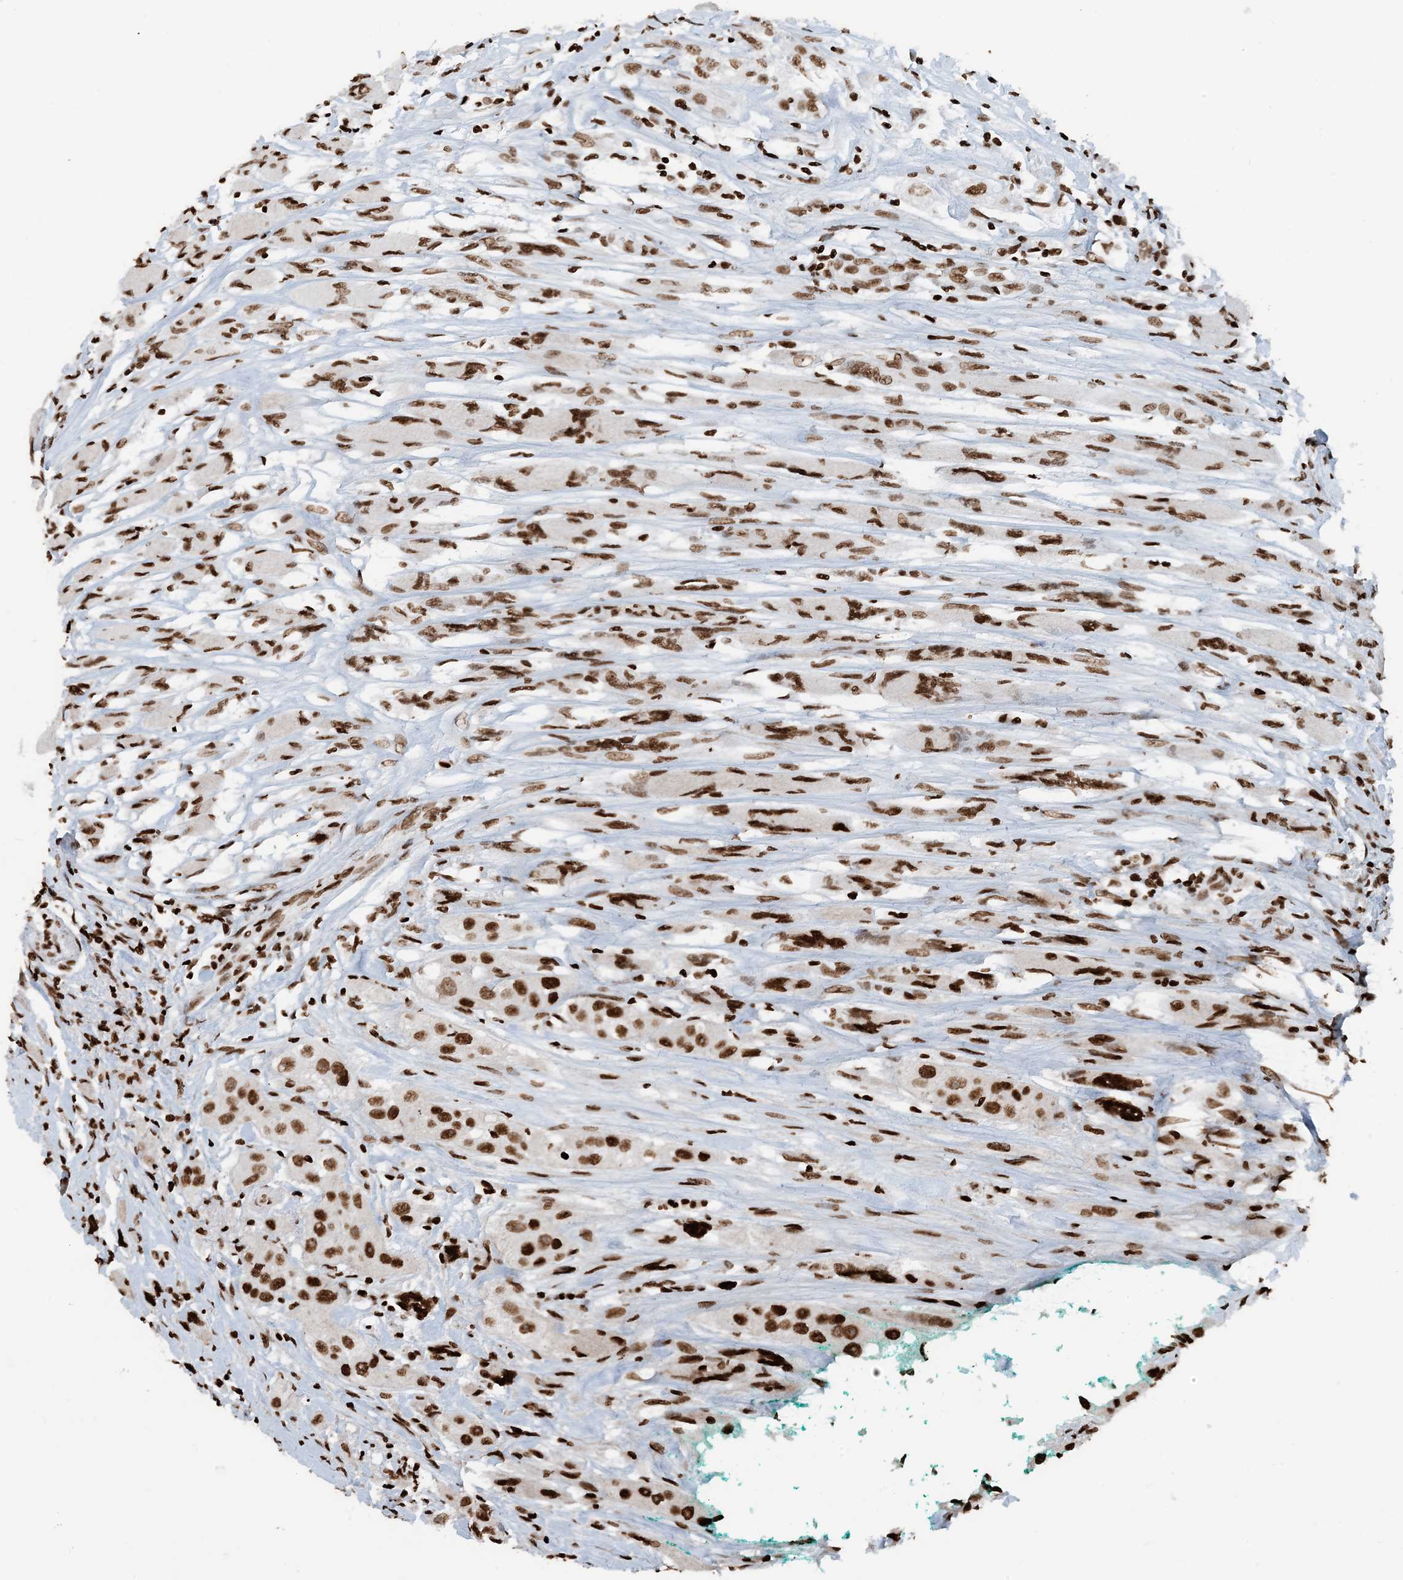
{"staining": {"intensity": "strong", "quantity": ">75%", "location": "nuclear"}, "tissue": "head and neck cancer", "cell_type": "Tumor cells", "image_type": "cancer", "snomed": [{"axis": "morphology", "description": "Normal tissue, NOS"}, {"axis": "morphology", "description": "Squamous cell carcinoma, NOS"}, {"axis": "topography", "description": "Skeletal muscle"}, {"axis": "topography", "description": "Head-Neck"}], "caption": "Protein expression analysis of head and neck cancer (squamous cell carcinoma) exhibits strong nuclear positivity in about >75% of tumor cells.", "gene": "H3-3B", "patient": {"sex": "male", "age": 51}}